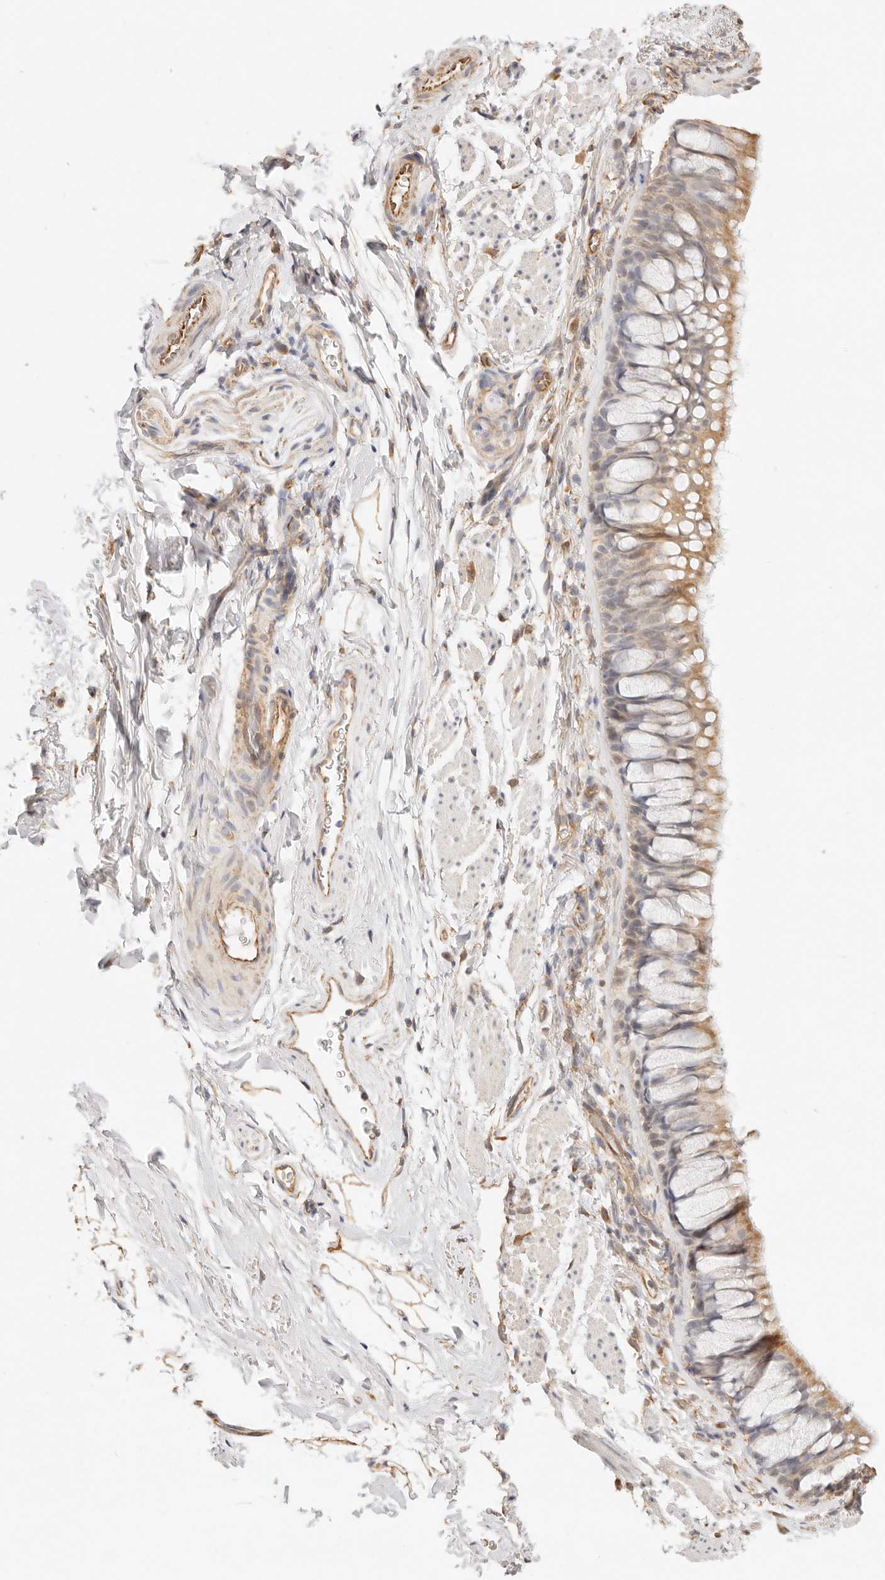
{"staining": {"intensity": "moderate", "quantity": "<25%", "location": "cytoplasmic/membranous"}, "tissue": "bronchus", "cell_type": "Respiratory epithelial cells", "image_type": "normal", "snomed": [{"axis": "morphology", "description": "Normal tissue, NOS"}, {"axis": "topography", "description": "Cartilage tissue"}, {"axis": "topography", "description": "Bronchus"}], "caption": "Brown immunohistochemical staining in unremarkable bronchus displays moderate cytoplasmic/membranous staining in approximately <25% of respiratory epithelial cells.", "gene": "ZC3H11A", "patient": {"sex": "female", "age": 53}}